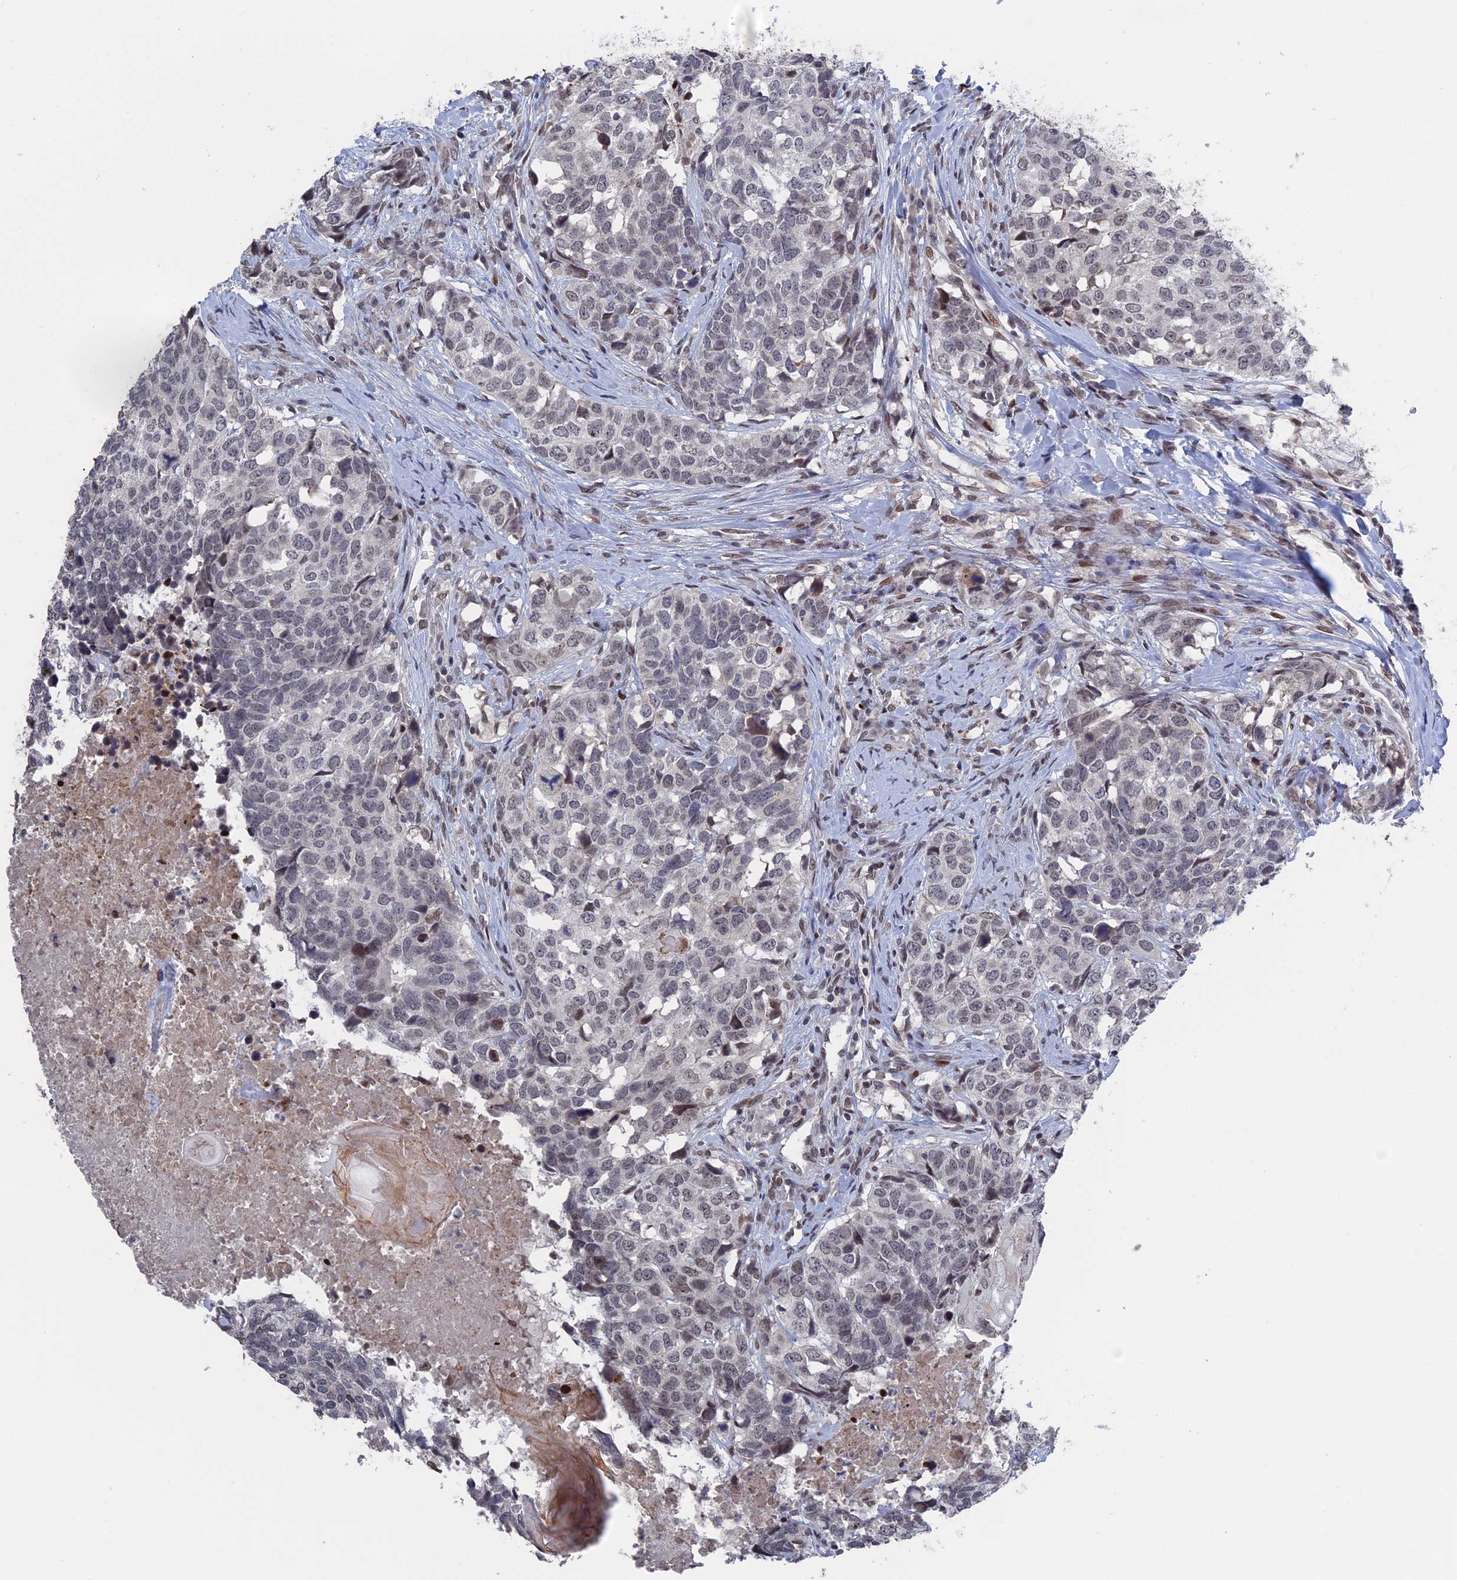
{"staining": {"intensity": "negative", "quantity": "none", "location": "none"}, "tissue": "head and neck cancer", "cell_type": "Tumor cells", "image_type": "cancer", "snomed": [{"axis": "morphology", "description": "Squamous cell carcinoma, NOS"}, {"axis": "topography", "description": "Head-Neck"}], "caption": "Immunohistochemistry of human head and neck cancer shows no staining in tumor cells.", "gene": "NR2C2AP", "patient": {"sex": "male", "age": 66}}